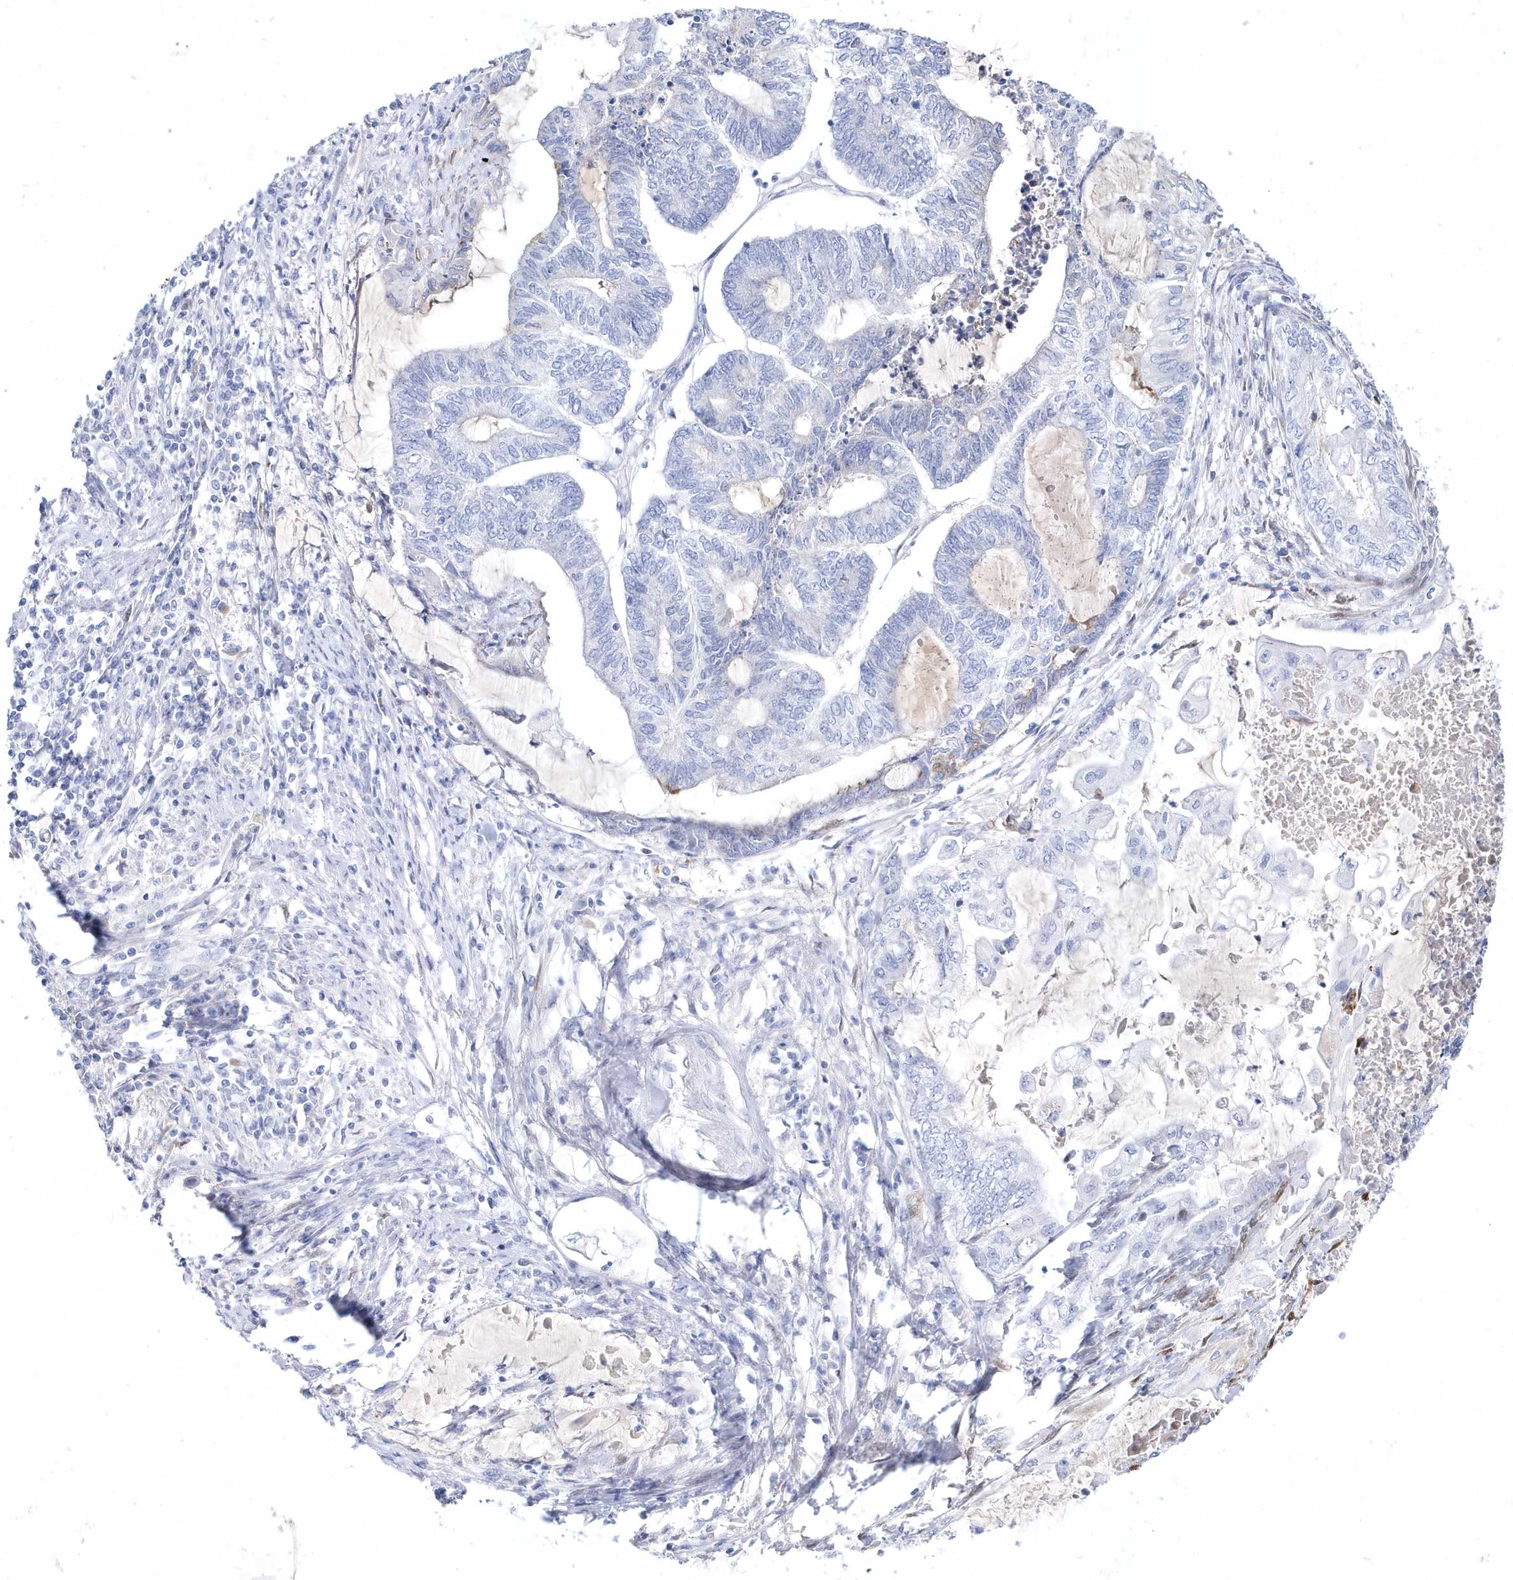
{"staining": {"intensity": "negative", "quantity": "none", "location": "none"}, "tissue": "endometrial cancer", "cell_type": "Tumor cells", "image_type": "cancer", "snomed": [{"axis": "morphology", "description": "Adenocarcinoma, NOS"}, {"axis": "topography", "description": "Uterus"}, {"axis": "topography", "description": "Endometrium"}], "caption": "This photomicrograph is of endometrial adenocarcinoma stained with IHC to label a protein in brown with the nuclei are counter-stained blue. There is no staining in tumor cells.", "gene": "SPINK7", "patient": {"sex": "female", "age": 70}}